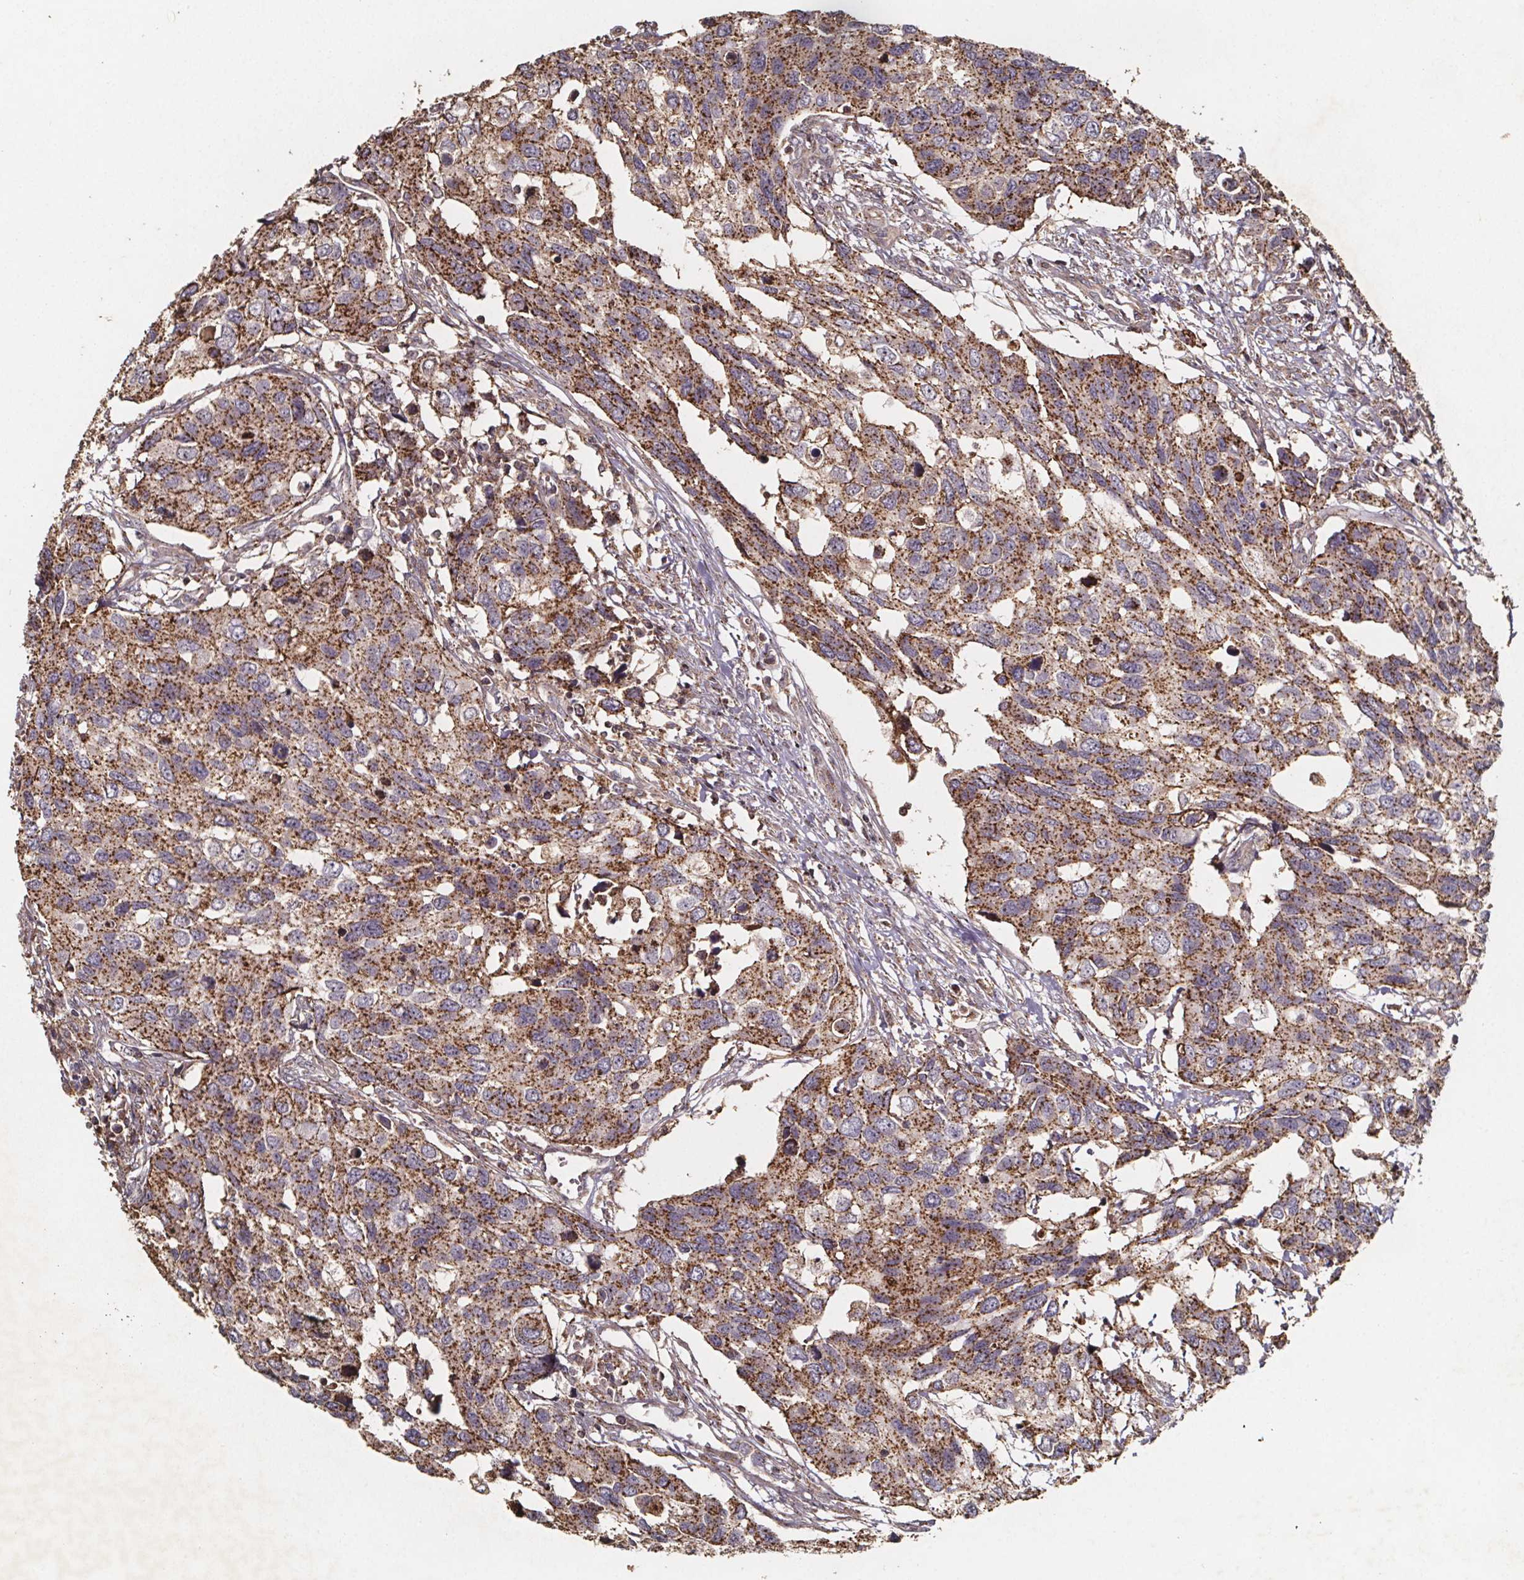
{"staining": {"intensity": "strong", "quantity": ">75%", "location": "cytoplasmic/membranous"}, "tissue": "urothelial cancer", "cell_type": "Tumor cells", "image_type": "cancer", "snomed": [{"axis": "morphology", "description": "Urothelial carcinoma, High grade"}, {"axis": "topography", "description": "Urinary bladder"}], "caption": "Urothelial cancer stained for a protein (brown) exhibits strong cytoplasmic/membranous positive expression in about >75% of tumor cells.", "gene": "ZNF879", "patient": {"sex": "male", "age": 60}}